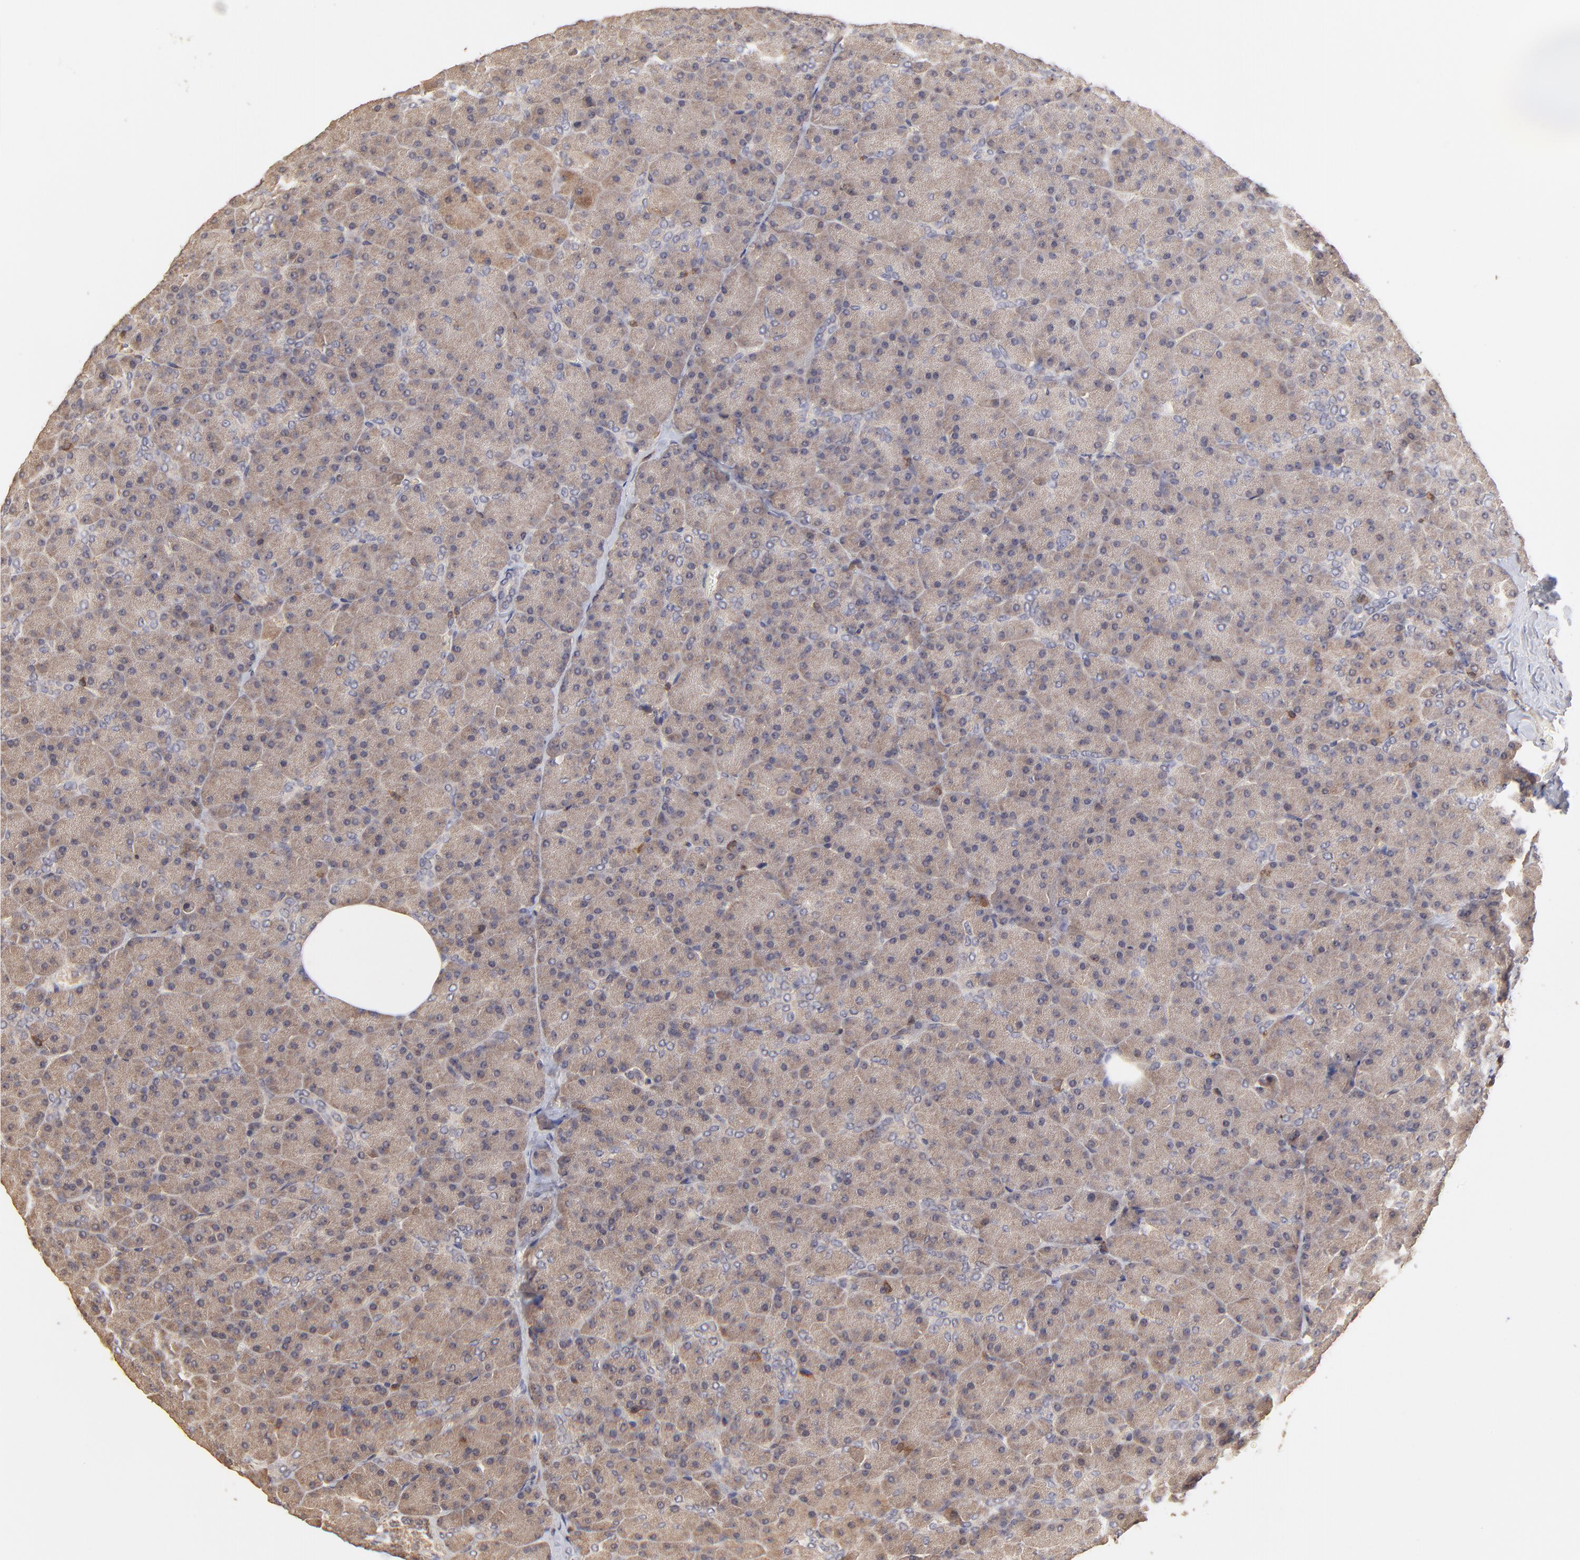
{"staining": {"intensity": "moderate", "quantity": ">75%", "location": "cytoplasmic/membranous"}, "tissue": "pancreas", "cell_type": "Exocrine glandular cells", "image_type": "normal", "snomed": [{"axis": "morphology", "description": "Normal tissue, NOS"}, {"axis": "topography", "description": "Pancreas"}], "caption": "Immunohistochemical staining of unremarkable human pancreas displays moderate cytoplasmic/membranous protein expression in about >75% of exocrine glandular cells.", "gene": "STON2", "patient": {"sex": "female", "age": 35}}